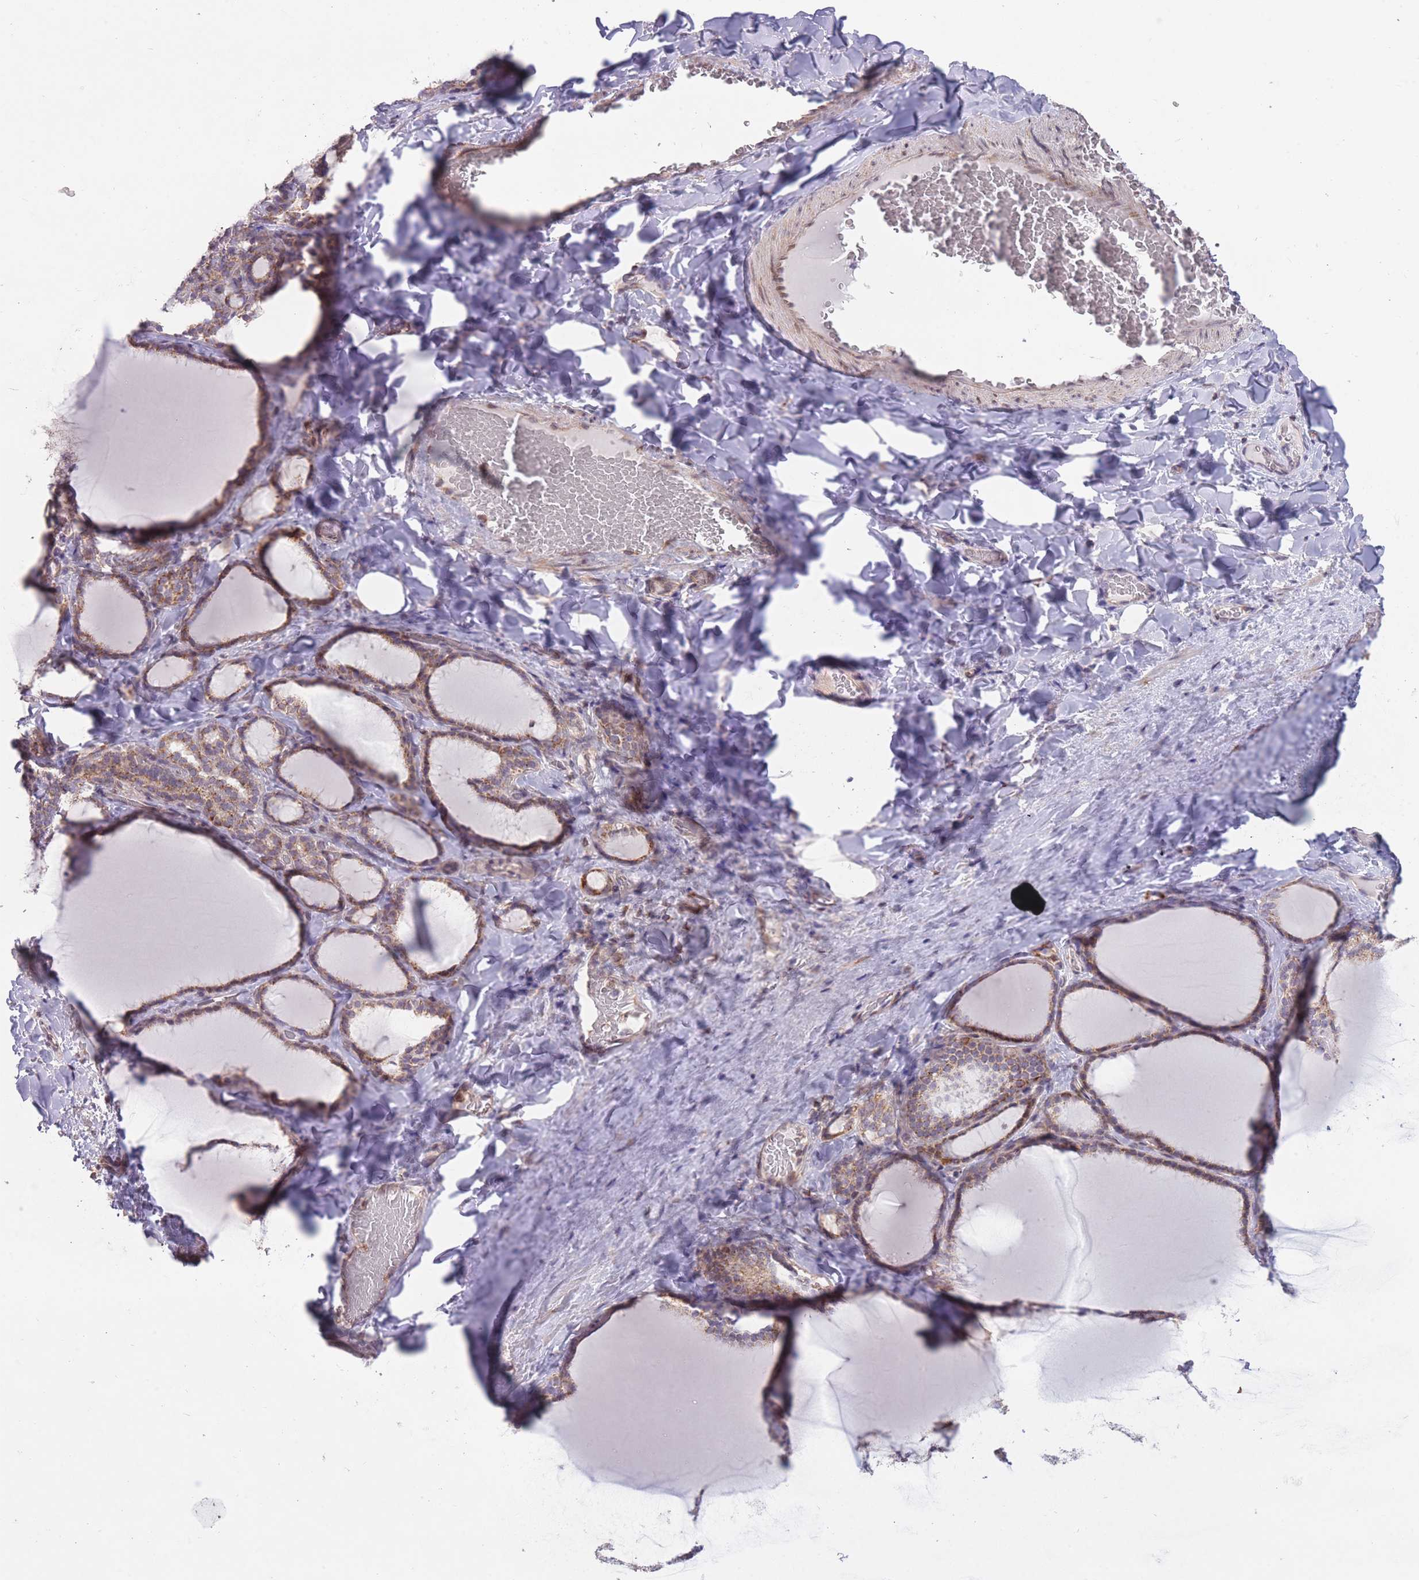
{"staining": {"intensity": "moderate", "quantity": ">75%", "location": "cytoplasmic/membranous"}, "tissue": "thyroid gland", "cell_type": "Glandular cells", "image_type": "normal", "snomed": [{"axis": "morphology", "description": "Normal tissue, NOS"}, {"axis": "topography", "description": "Thyroid gland"}], "caption": "A photomicrograph showing moderate cytoplasmic/membranous staining in approximately >75% of glandular cells in unremarkable thyroid gland, as visualized by brown immunohistochemical staining.", "gene": "DPYSL4", "patient": {"sex": "female", "age": 31}}